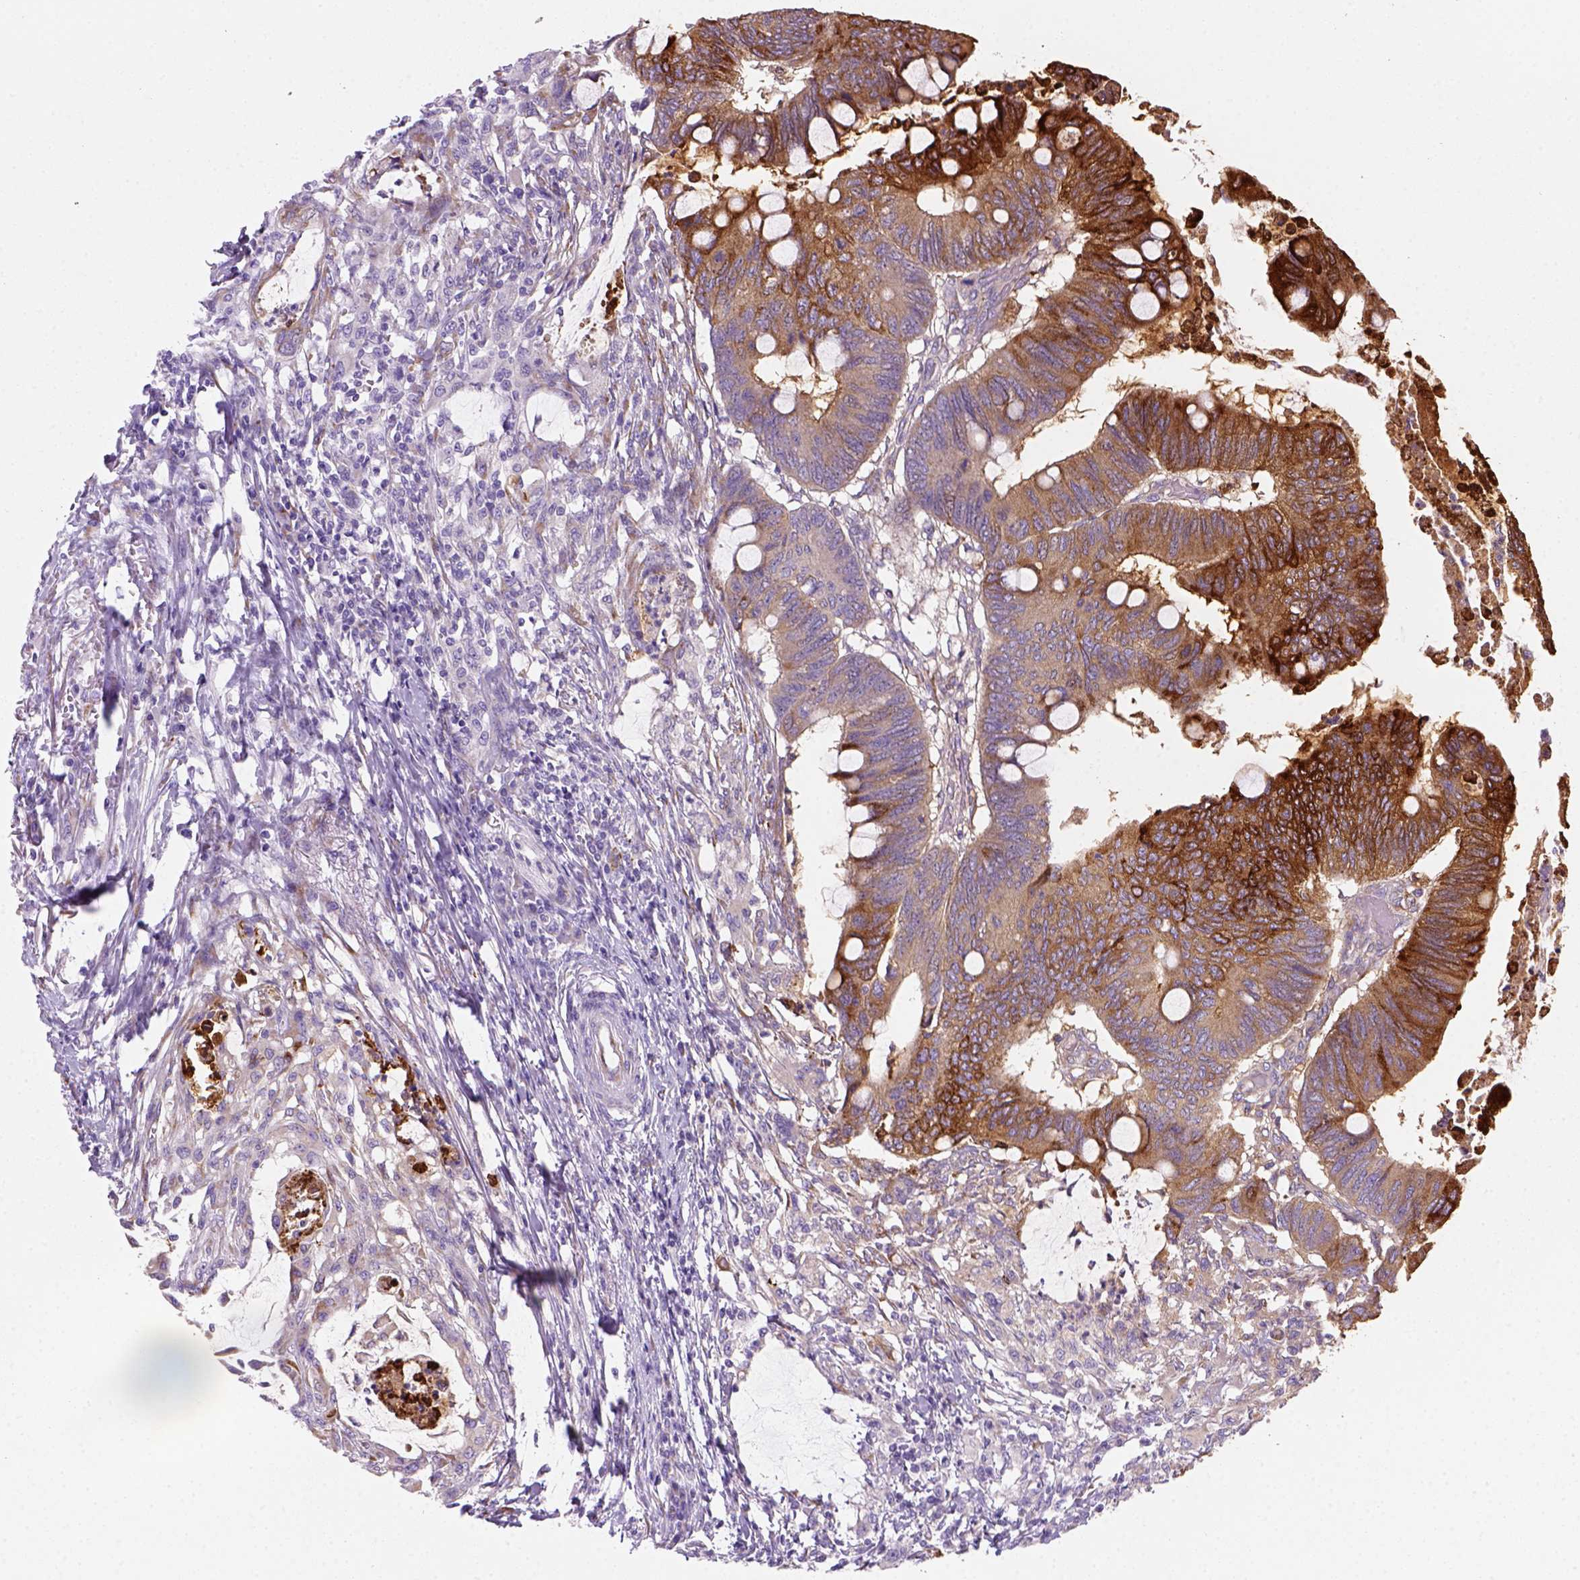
{"staining": {"intensity": "strong", "quantity": "25%-75%", "location": "cytoplasmic/membranous"}, "tissue": "colorectal cancer", "cell_type": "Tumor cells", "image_type": "cancer", "snomed": [{"axis": "morphology", "description": "Normal tissue, NOS"}, {"axis": "morphology", "description": "Adenocarcinoma, NOS"}, {"axis": "topography", "description": "Rectum"}, {"axis": "topography", "description": "Peripheral nerve tissue"}], "caption": "Colorectal cancer stained with immunohistochemistry (IHC) shows strong cytoplasmic/membranous staining in about 25%-75% of tumor cells. (Stains: DAB in brown, nuclei in blue, Microscopy: brightfield microscopy at high magnification).", "gene": "CES2", "patient": {"sex": "male", "age": 92}}